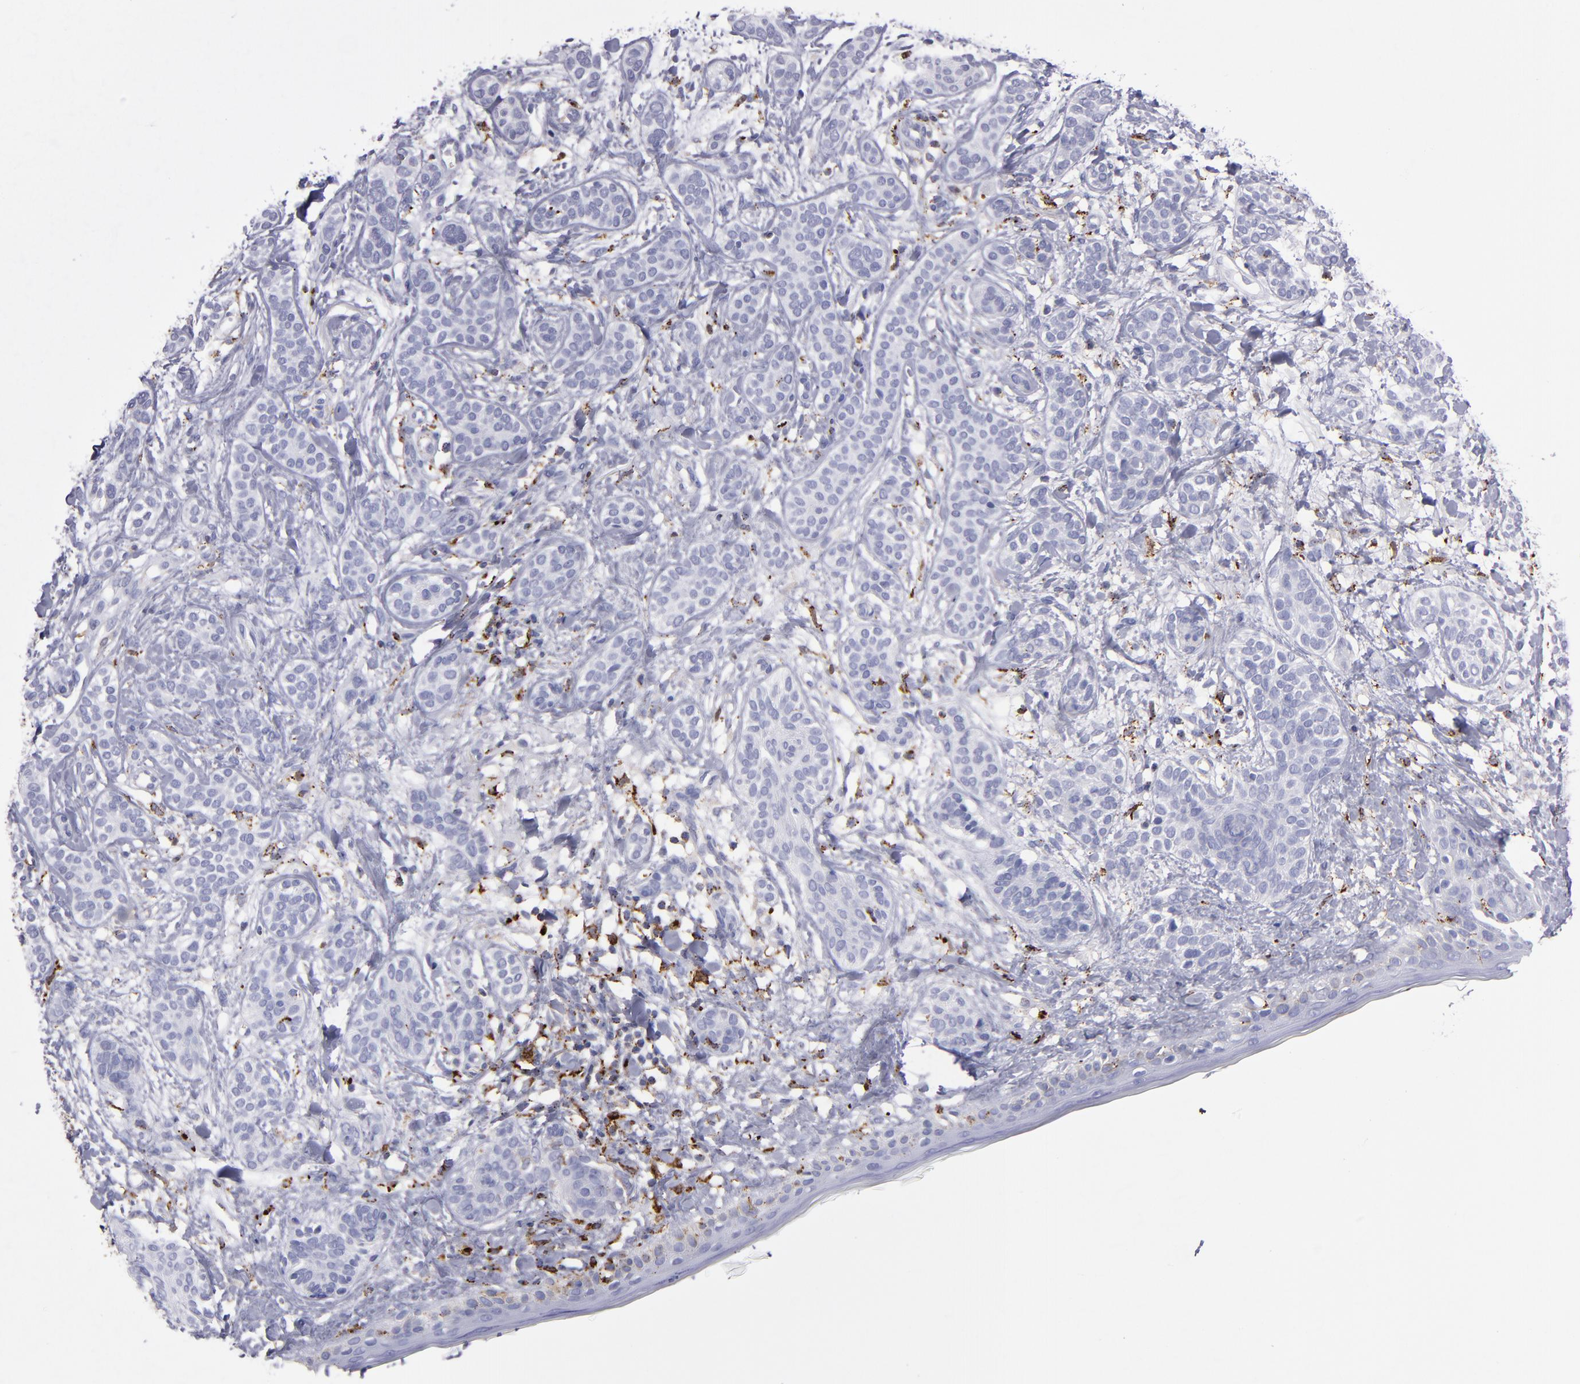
{"staining": {"intensity": "negative", "quantity": "none", "location": "none"}, "tissue": "skin cancer", "cell_type": "Tumor cells", "image_type": "cancer", "snomed": [{"axis": "morphology", "description": "Normal tissue, NOS"}, {"axis": "morphology", "description": "Basal cell carcinoma"}, {"axis": "topography", "description": "Skin"}], "caption": "Tumor cells show no significant protein positivity in skin cancer (basal cell carcinoma).", "gene": "CTSS", "patient": {"sex": "male", "age": 63}}